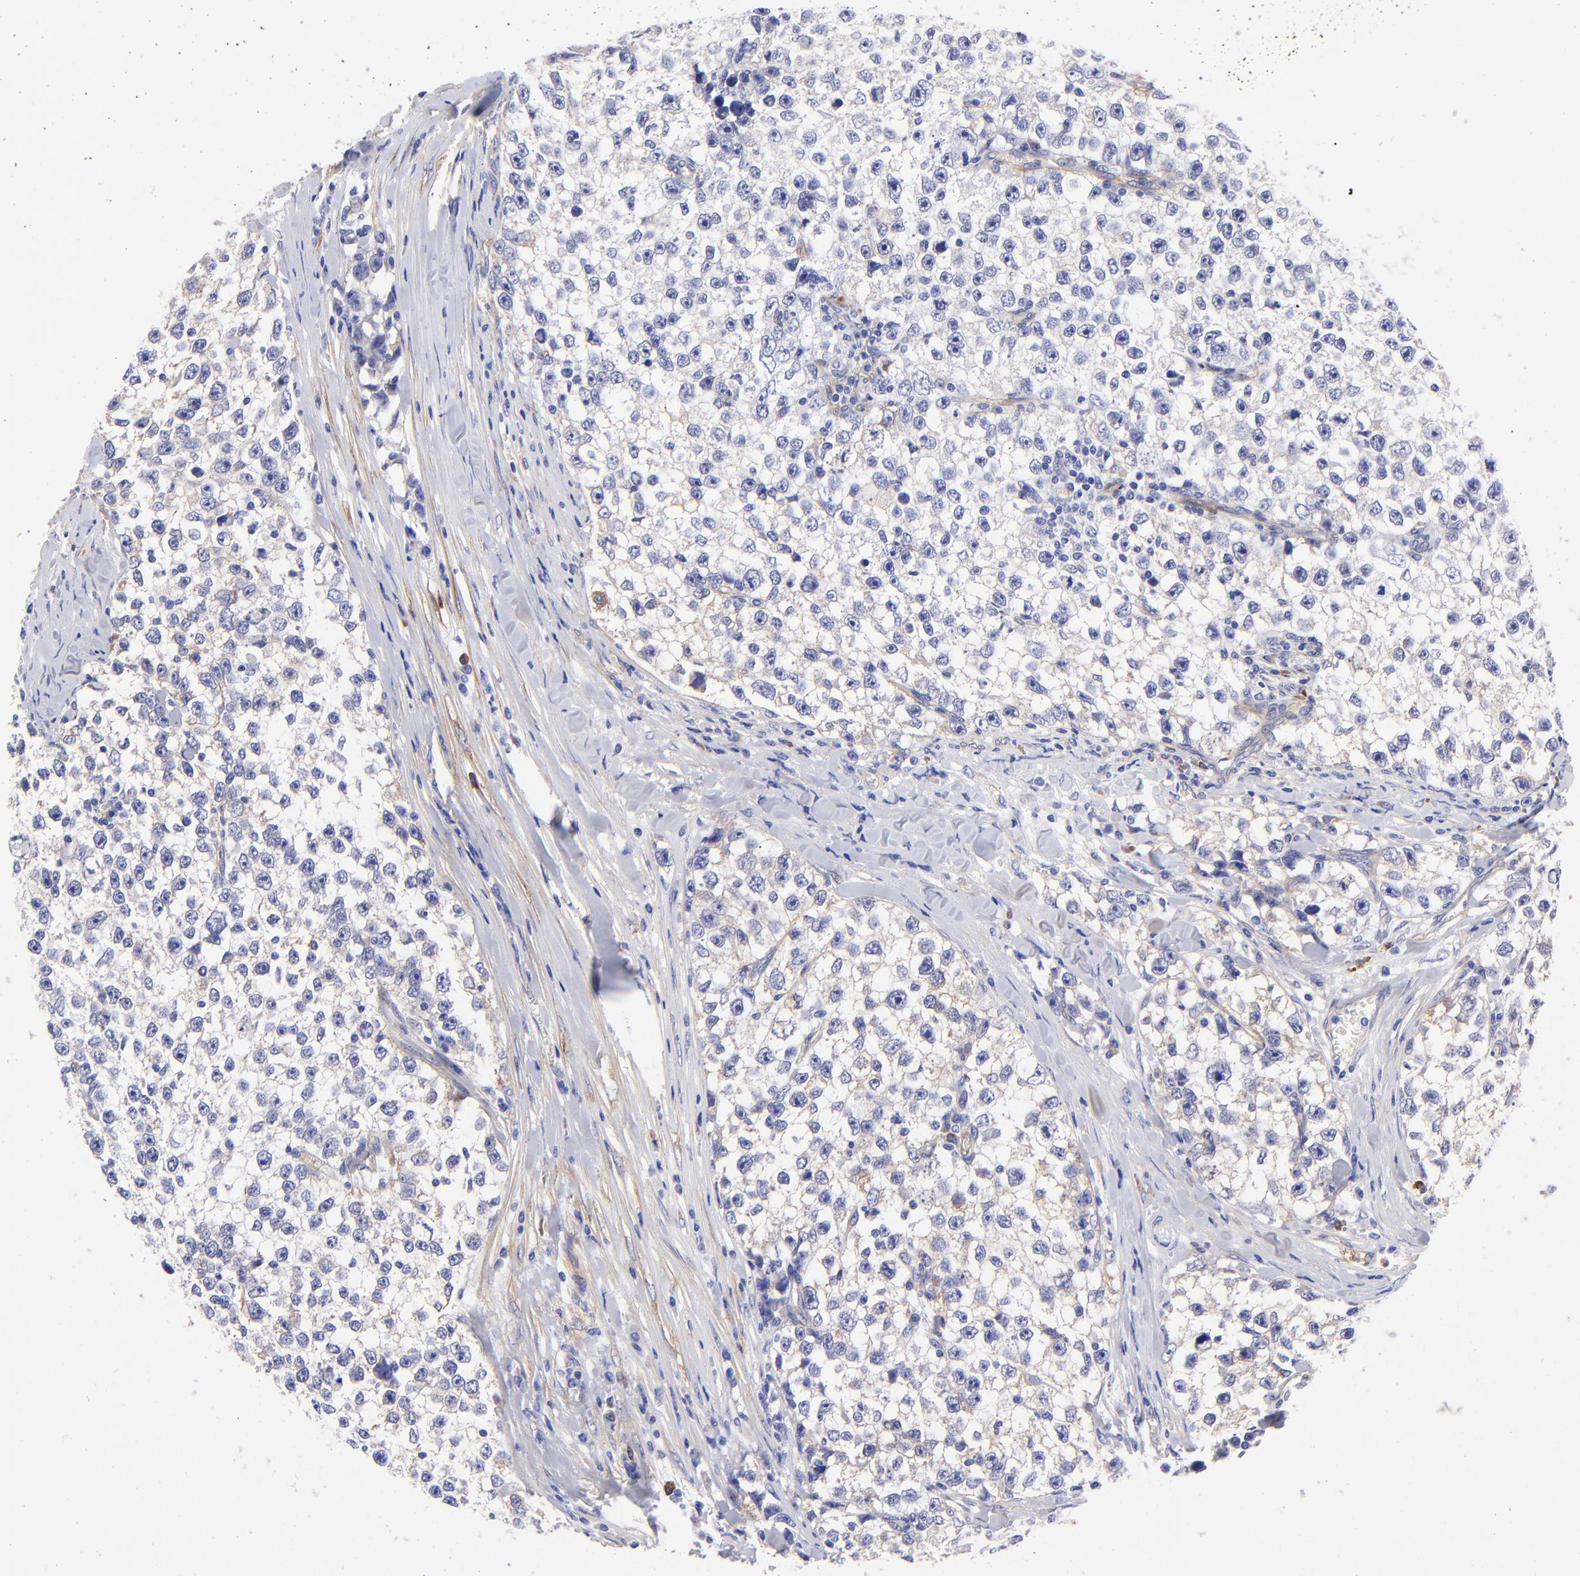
{"staining": {"intensity": "weak", "quantity": "25%-75%", "location": "cytoplasmic/membranous"}, "tissue": "testis cancer", "cell_type": "Tumor cells", "image_type": "cancer", "snomed": [{"axis": "morphology", "description": "Seminoma, NOS"}, {"axis": "morphology", "description": "Carcinoma, Embryonal, NOS"}, {"axis": "topography", "description": "Testis"}], "caption": "Protein expression analysis of human testis cancer reveals weak cytoplasmic/membranous staining in about 25%-75% of tumor cells.", "gene": "PPFIBP1", "patient": {"sex": "male", "age": 30}}